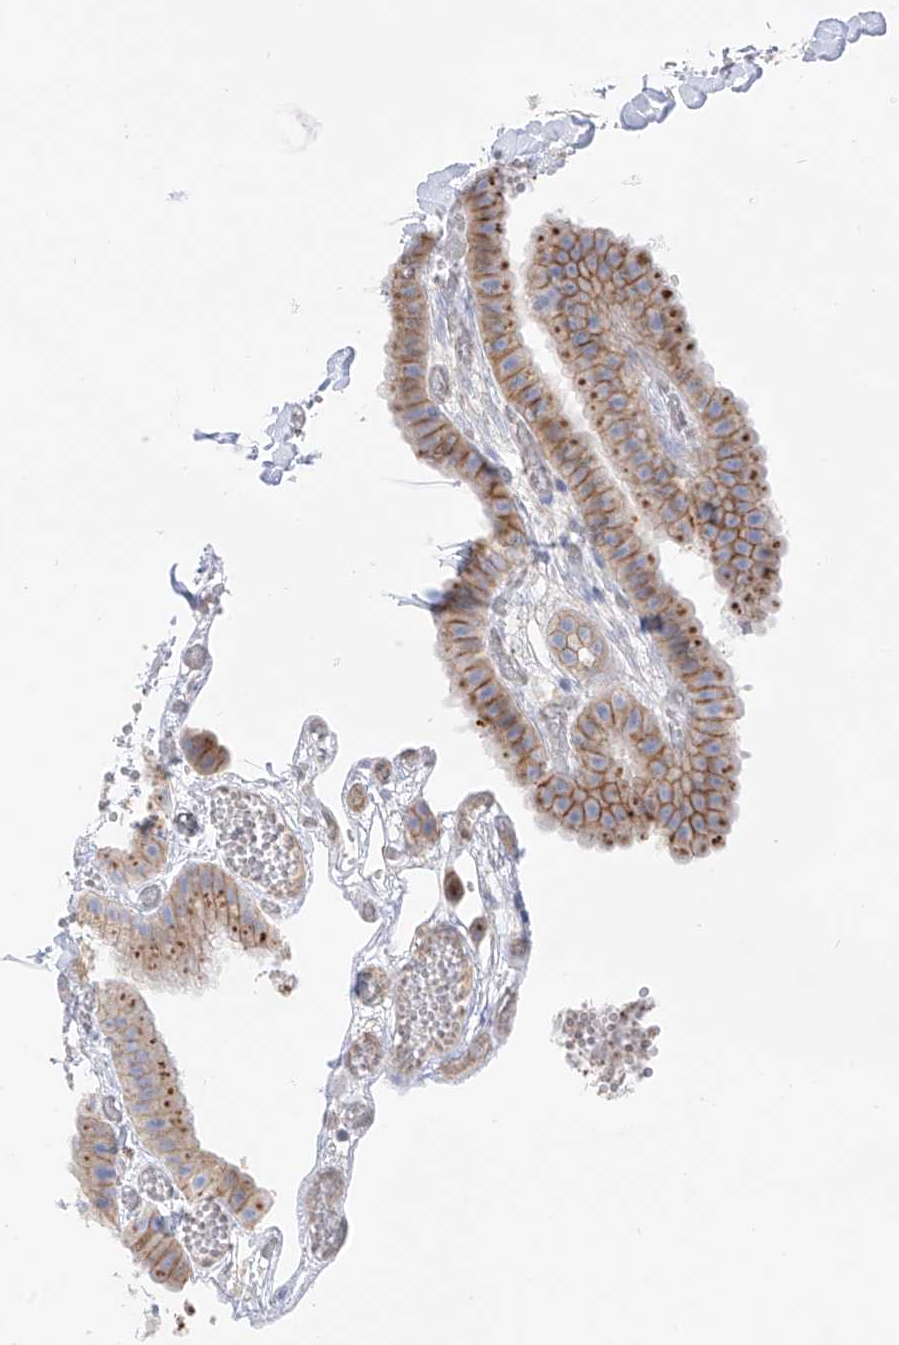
{"staining": {"intensity": "moderate", "quantity": "<25%", "location": "cytoplasmic/membranous"}, "tissue": "gallbladder", "cell_type": "Glandular cells", "image_type": "normal", "snomed": [{"axis": "morphology", "description": "Normal tissue, NOS"}, {"axis": "topography", "description": "Gallbladder"}], "caption": "About <25% of glandular cells in normal gallbladder reveal moderate cytoplasmic/membranous protein positivity as visualized by brown immunohistochemical staining.", "gene": "ITGA9", "patient": {"sex": "female", "age": 64}}